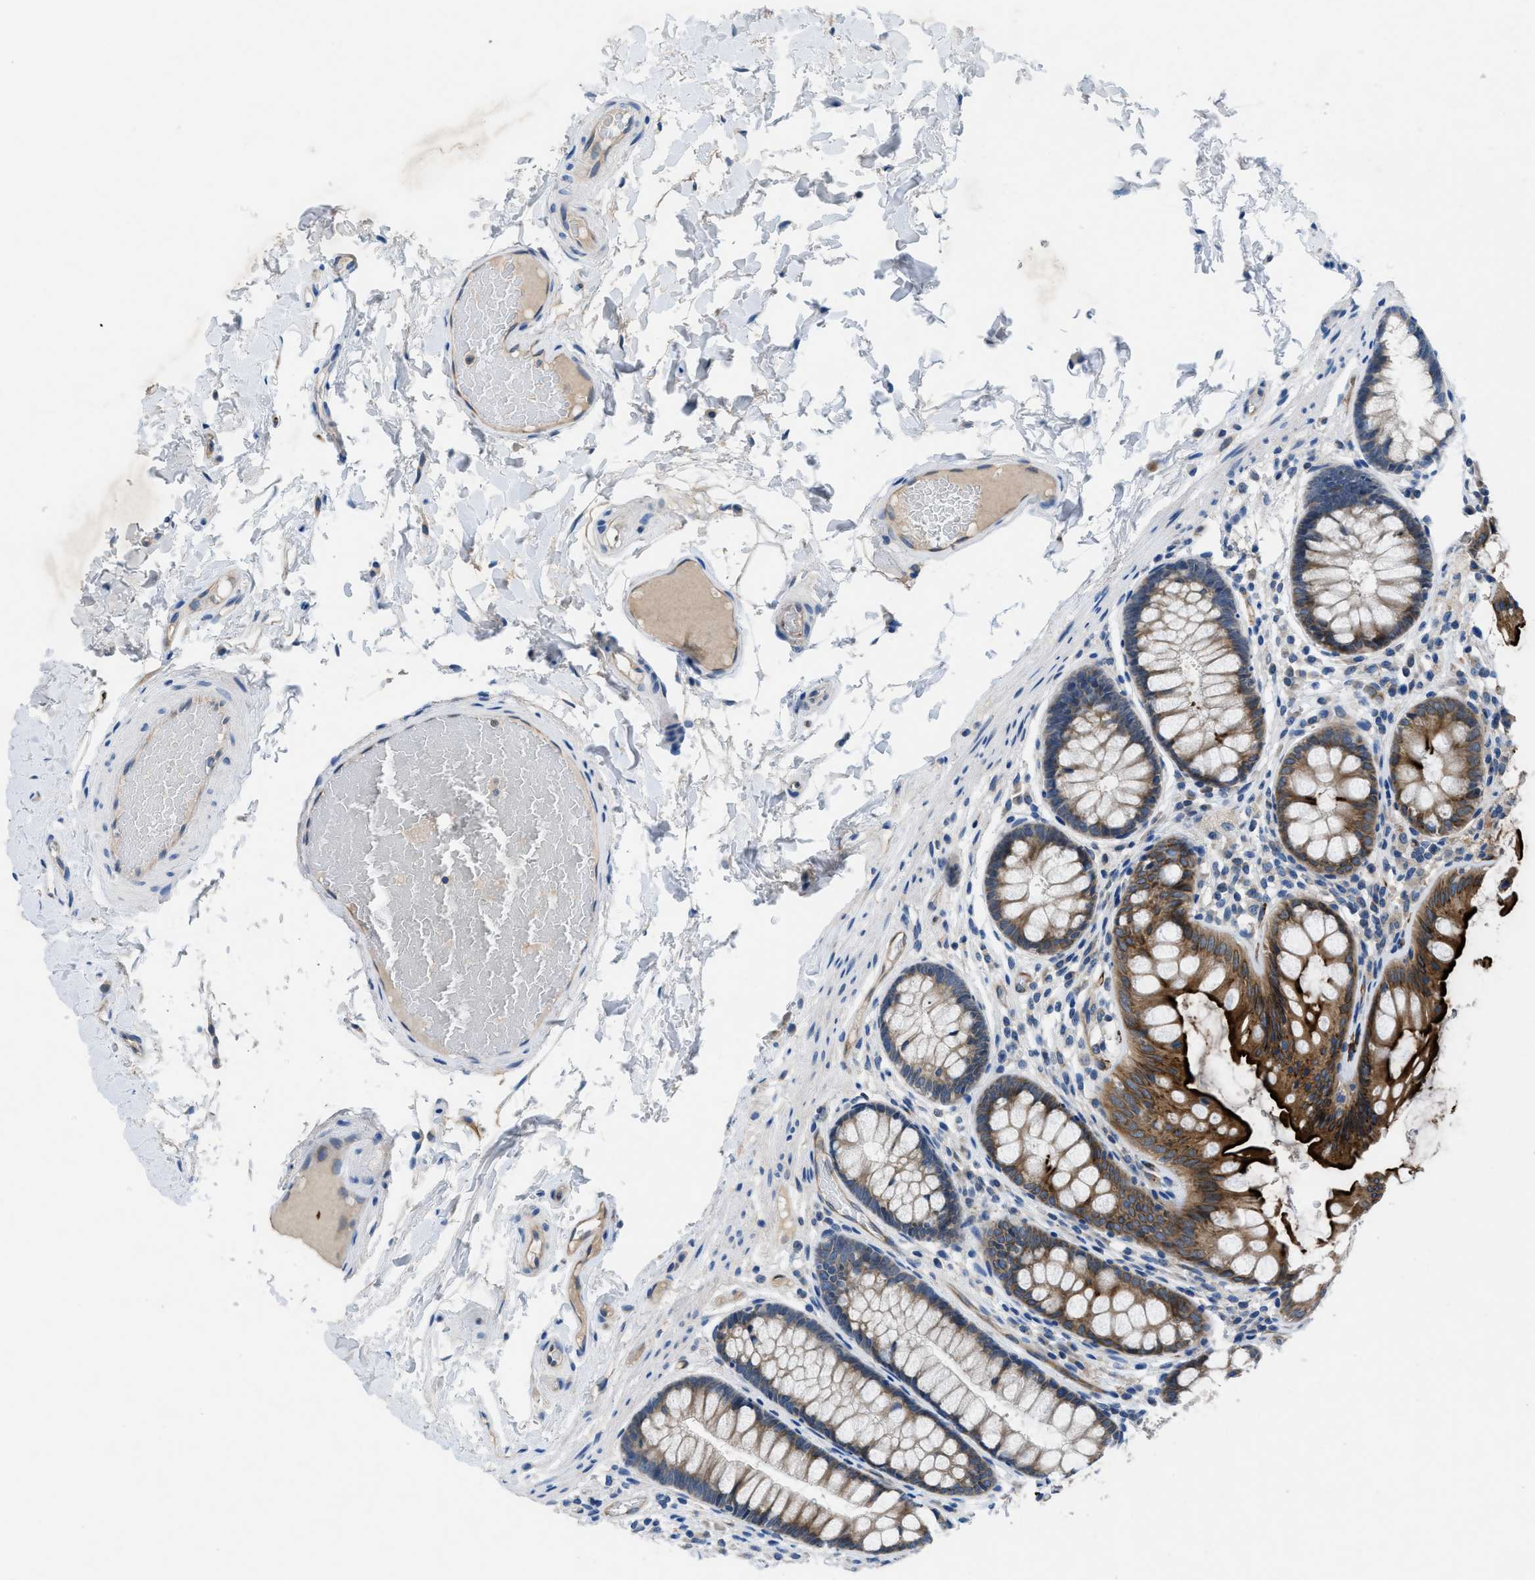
{"staining": {"intensity": "moderate", "quantity": ">75%", "location": "cytoplasmic/membranous"}, "tissue": "colon", "cell_type": "Endothelial cells", "image_type": "normal", "snomed": [{"axis": "morphology", "description": "Normal tissue, NOS"}, {"axis": "topography", "description": "Colon"}], "caption": "Immunohistochemistry (IHC) staining of benign colon, which reveals medium levels of moderate cytoplasmic/membranous positivity in approximately >75% of endothelial cells indicating moderate cytoplasmic/membranous protein positivity. The staining was performed using DAB (3,3'-diaminobenzidine) (brown) for protein detection and nuclei were counterstained in hematoxylin (blue).", "gene": "PGR", "patient": {"sex": "female", "age": 56}}